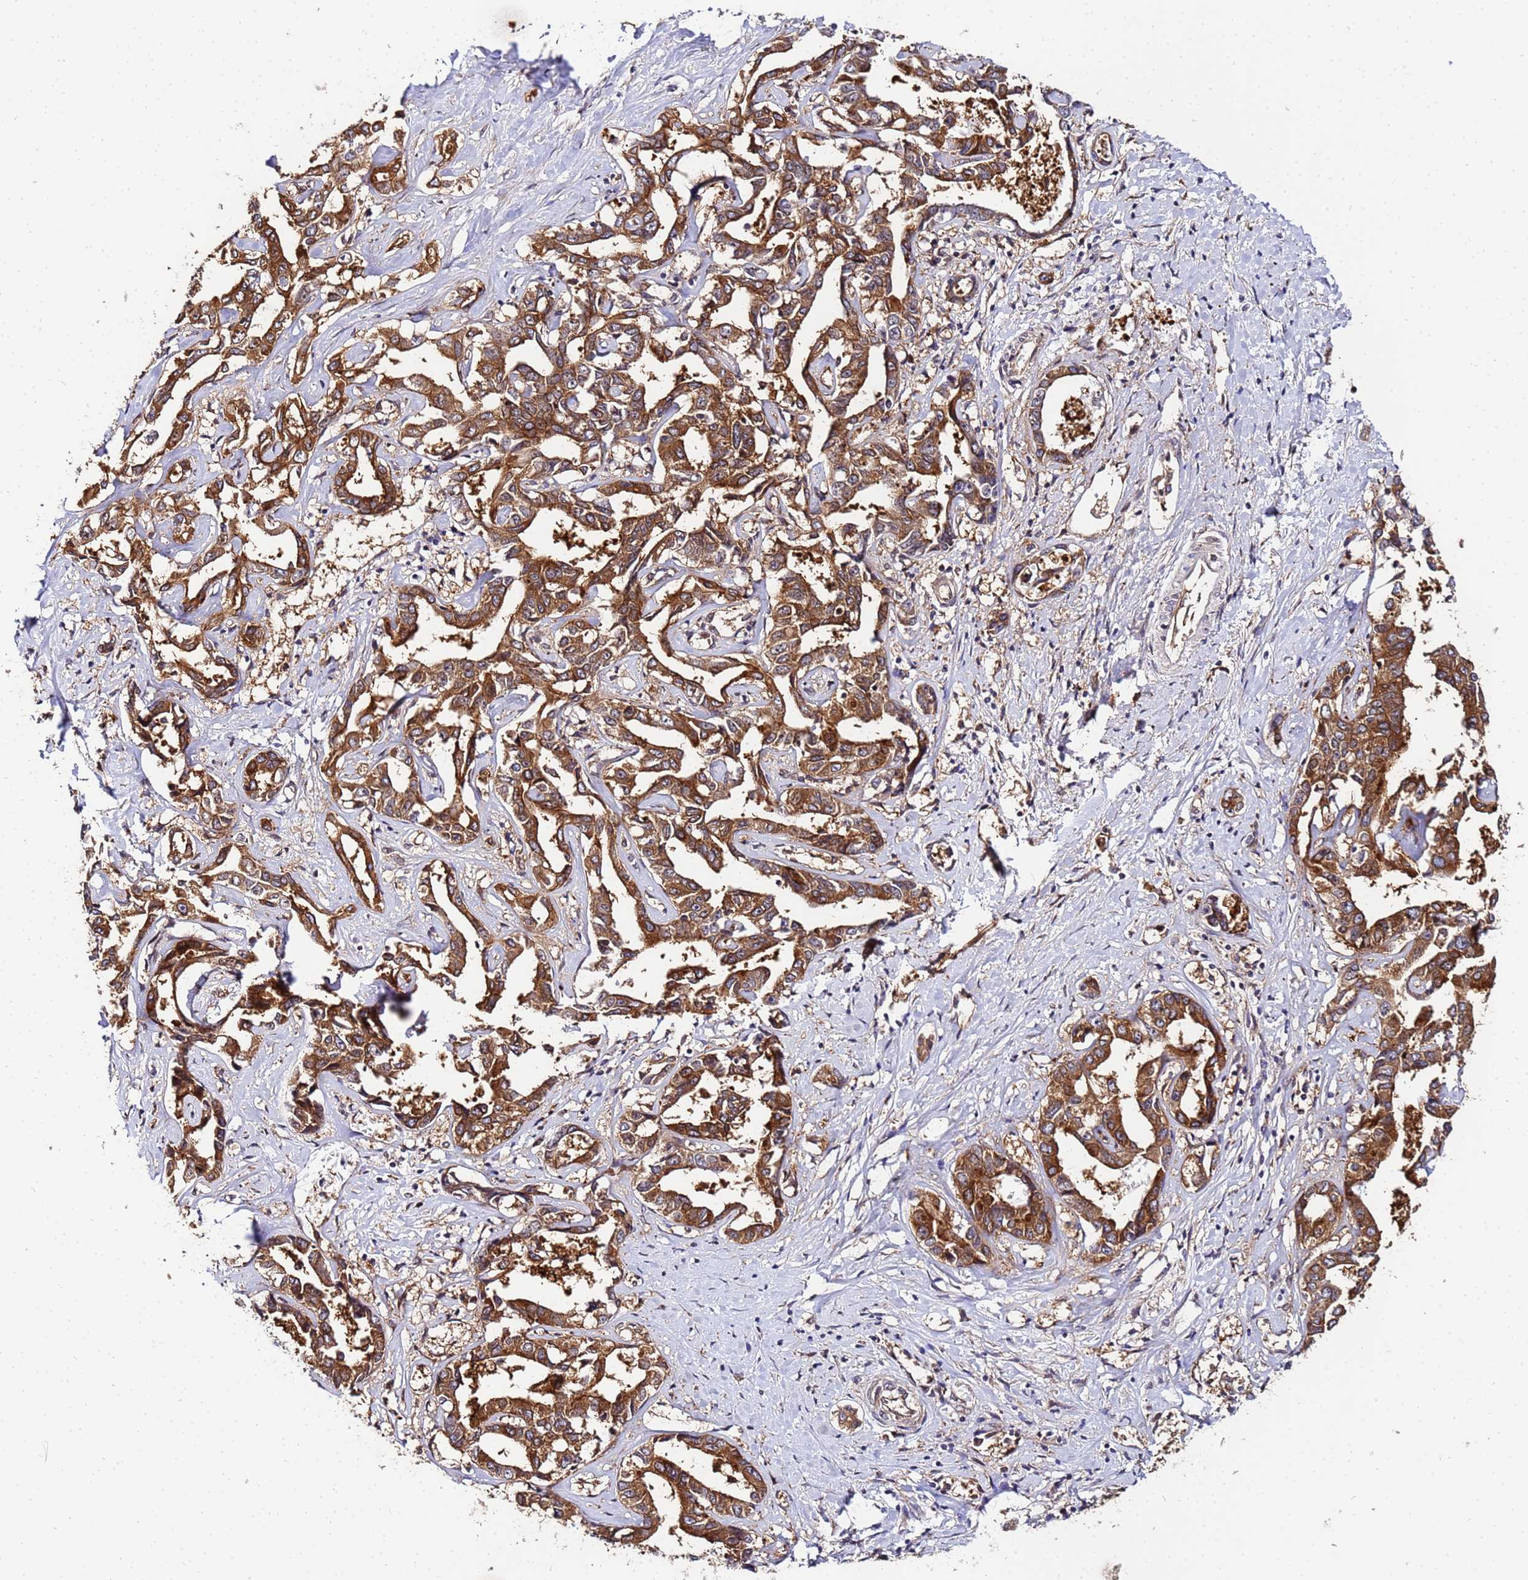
{"staining": {"intensity": "strong", "quantity": ">75%", "location": "cytoplasmic/membranous"}, "tissue": "liver cancer", "cell_type": "Tumor cells", "image_type": "cancer", "snomed": [{"axis": "morphology", "description": "Cholangiocarcinoma"}, {"axis": "topography", "description": "Liver"}], "caption": "An immunohistochemistry histopathology image of tumor tissue is shown. Protein staining in brown labels strong cytoplasmic/membranous positivity in liver cancer within tumor cells. The staining is performed using DAB brown chromogen to label protein expression. The nuclei are counter-stained blue using hematoxylin.", "gene": "UNC93B1", "patient": {"sex": "male", "age": 59}}